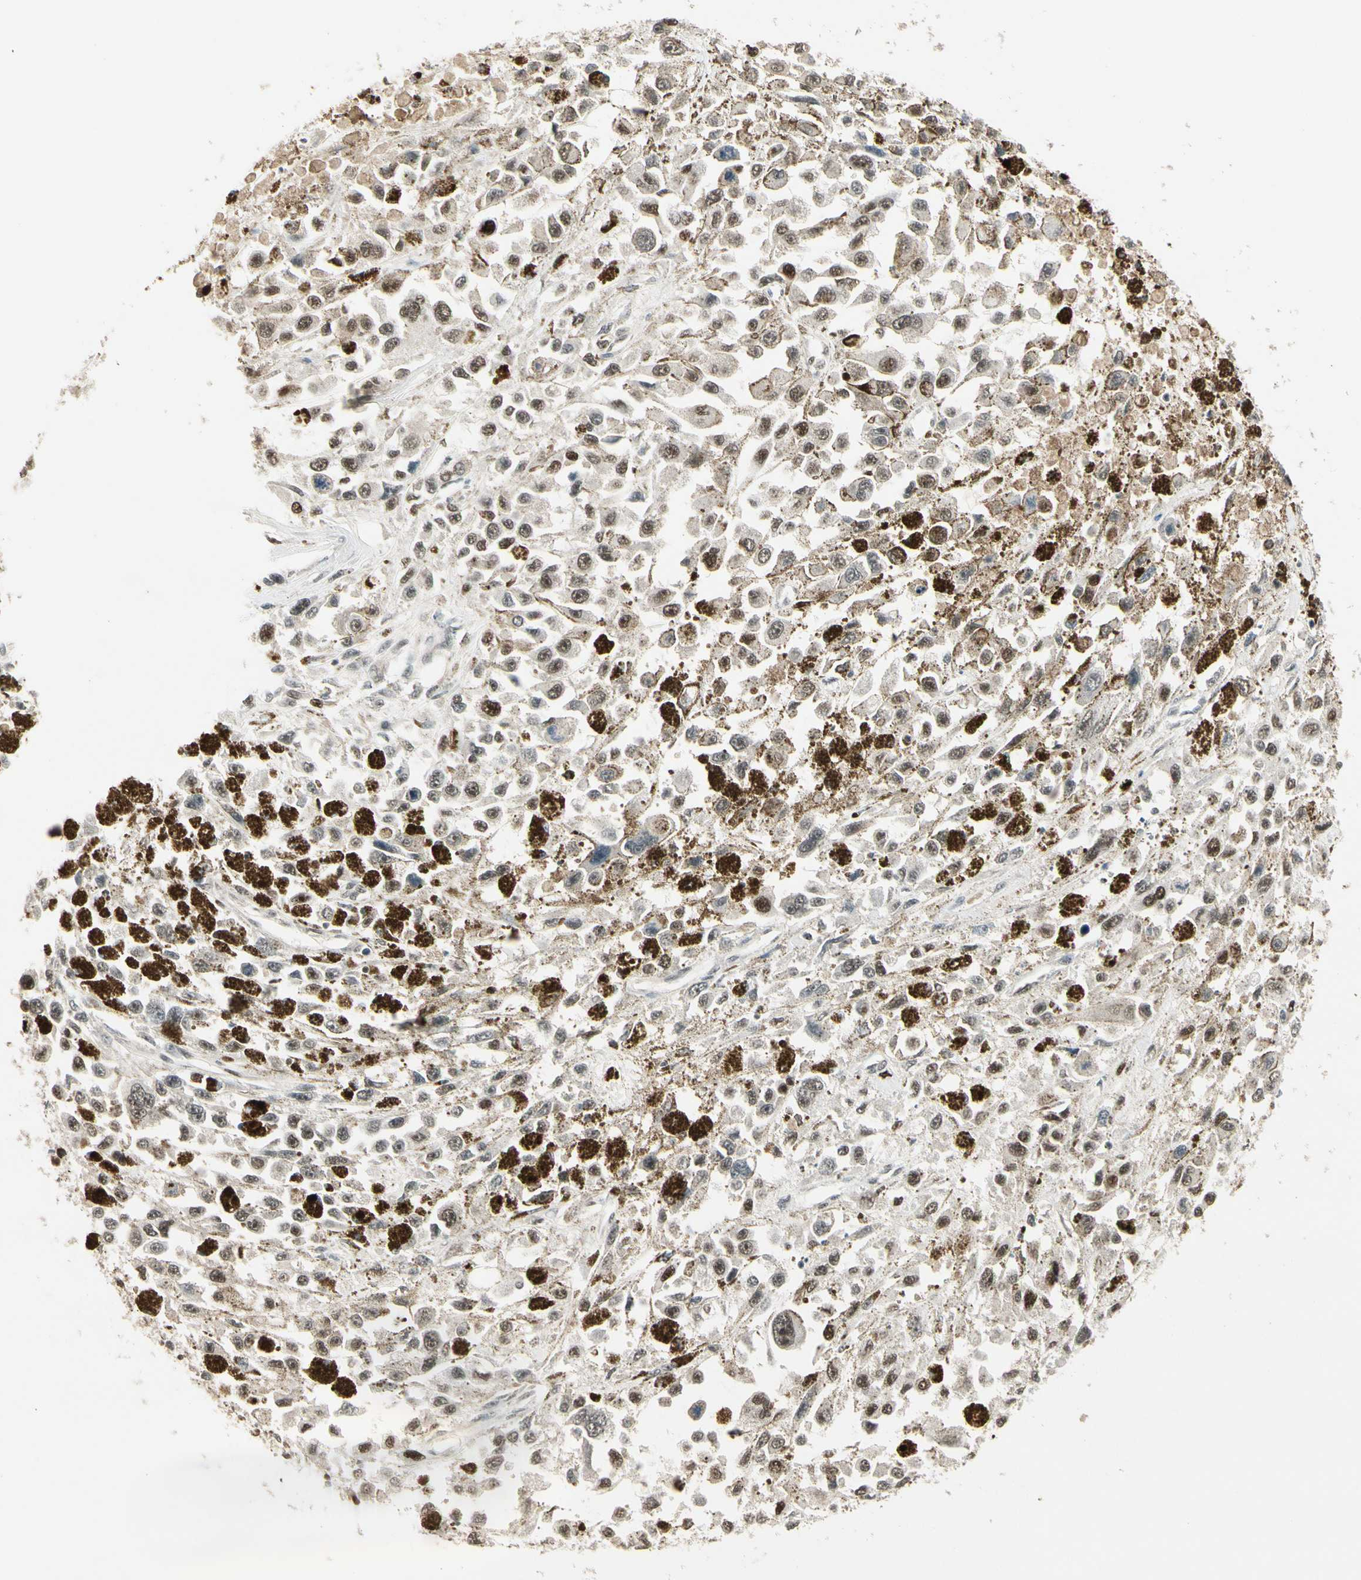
{"staining": {"intensity": "weak", "quantity": "25%-75%", "location": "nuclear"}, "tissue": "melanoma", "cell_type": "Tumor cells", "image_type": "cancer", "snomed": [{"axis": "morphology", "description": "Malignant melanoma, Metastatic site"}, {"axis": "topography", "description": "Lymph node"}], "caption": "The image exhibits a brown stain indicating the presence of a protein in the nuclear of tumor cells in malignant melanoma (metastatic site). (DAB IHC with brightfield microscopy, high magnification).", "gene": "CDK11A", "patient": {"sex": "male", "age": 59}}